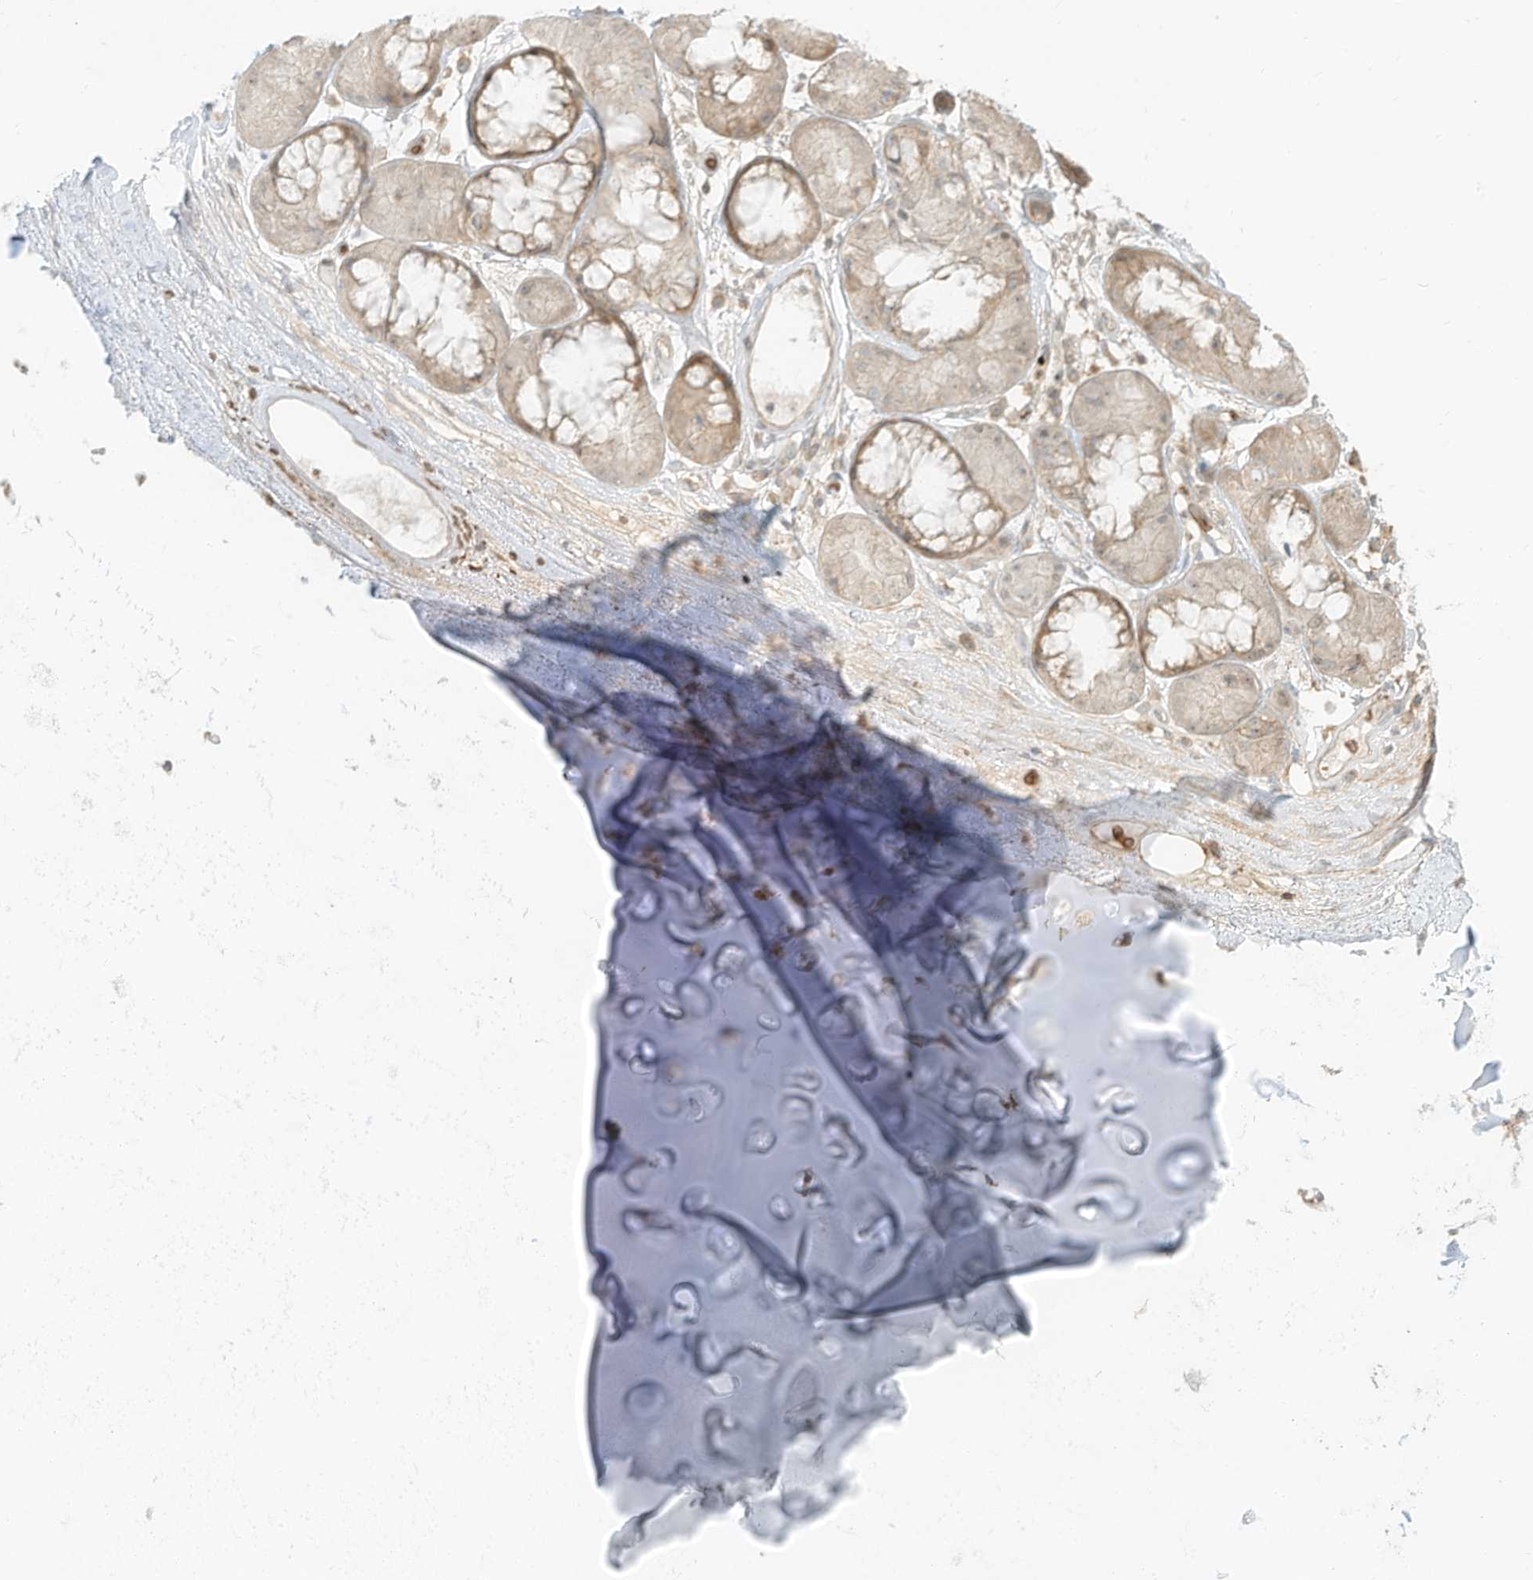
{"staining": {"intensity": "strong", "quantity": ">75%", "location": "cytoplasmic/membranous"}, "tissue": "adipose tissue", "cell_type": "Adipocytes", "image_type": "normal", "snomed": [{"axis": "morphology", "description": "Normal tissue, NOS"}, {"axis": "morphology", "description": "Squamous cell carcinoma, NOS"}, {"axis": "topography", "description": "Lymph node"}, {"axis": "topography", "description": "Bronchus"}, {"axis": "topography", "description": "Lung"}], "caption": "IHC photomicrograph of unremarkable adipose tissue stained for a protein (brown), which exhibits high levels of strong cytoplasmic/membranous staining in approximately >75% of adipocytes.", "gene": "OFD1", "patient": {"sex": "male", "age": 66}}